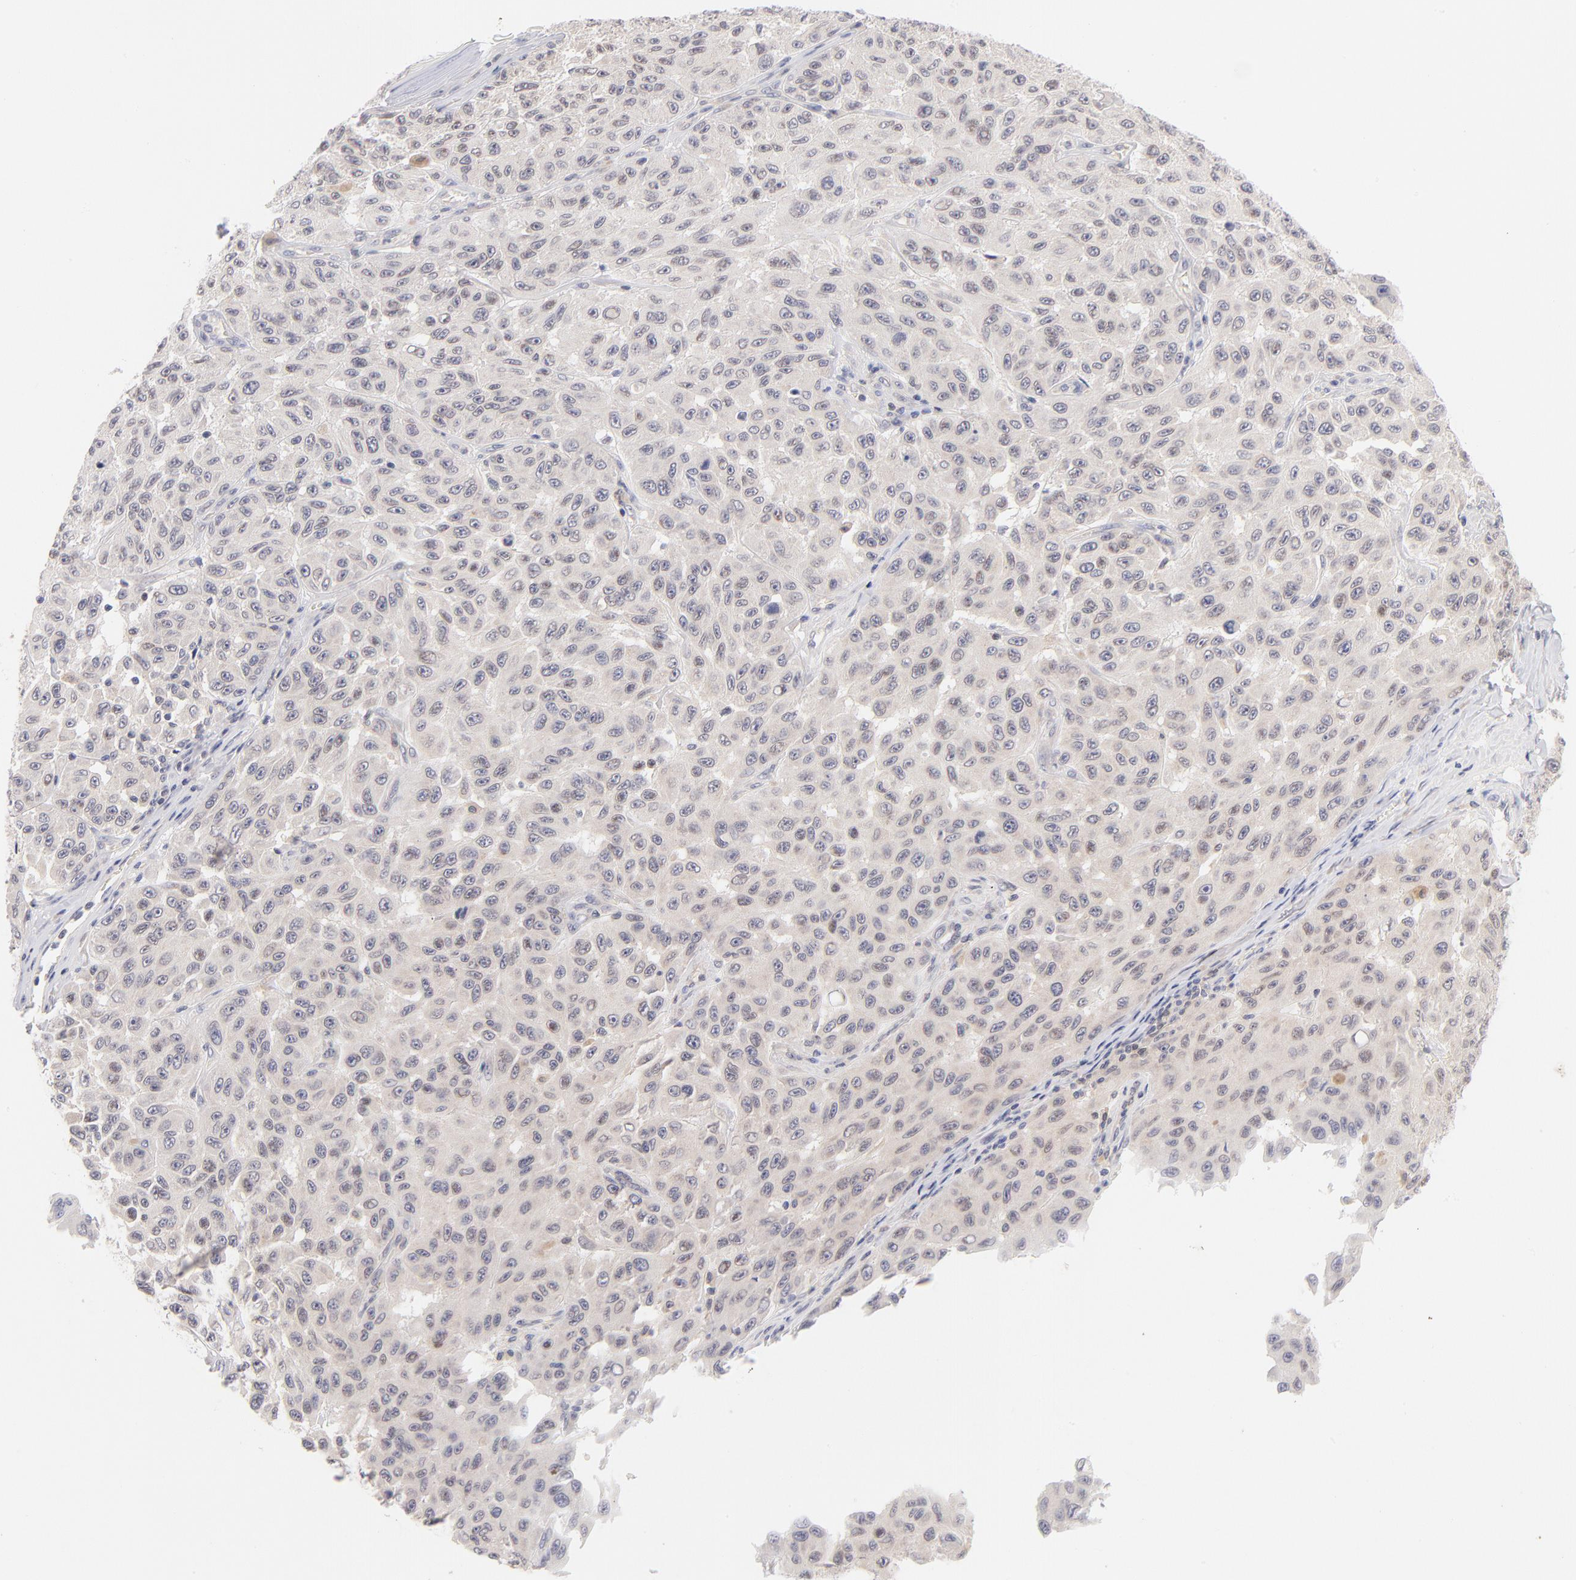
{"staining": {"intensity": "negative", "quantity": "none", "location": "none"}, "tissue": "melanoma", "cell_type": "Tumor cells", "image_type": "cancer", "snomed": [{"axis": "morphology", "description": "Malignant melanoma, NOS"}, {"axis": "topography", "description": "Skin"}], "caption": "A high-resolution photomicrograph shows IHC staining of melanoma, which demonstrates no significant staining in tumor cells.", "gene": "CASP6", "patient": {"sex": "male", "age": 30}}